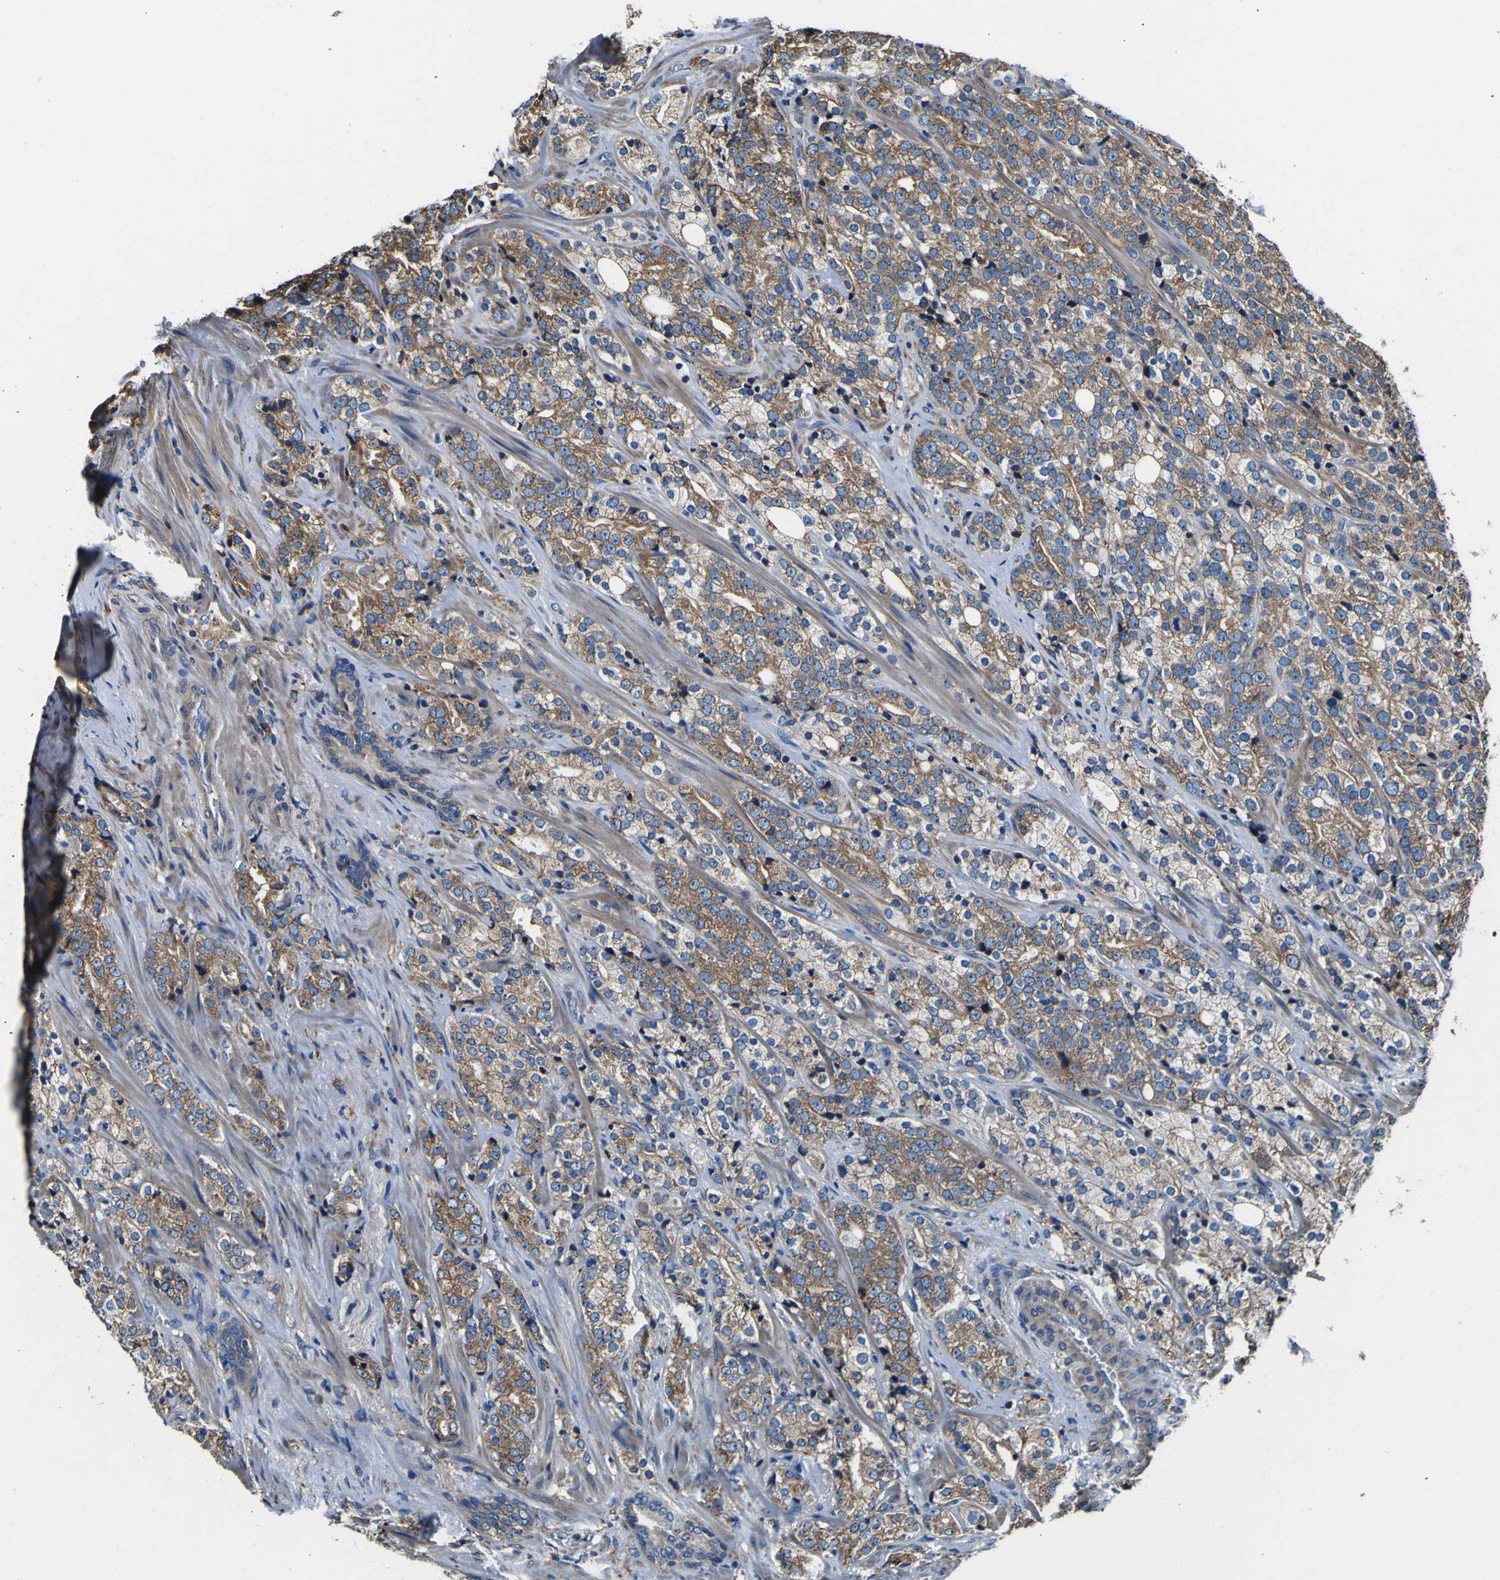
{"staining": {"intensity": "moderate", "quantity": ">75%", "location": "cytoplasmic/membranous"}, "tissue": "prostate cancer", "cell_type": "Tumor cells", "image_type": "cancer", "snomed": [{"axis": "morphology", "description": "Adenocarcinoma, High grade"}, {"axis": "topography", "description": "Prostate"}], "caption": "Moderate cytoplasmic/membranous expression for a protein is appreciated in approximately >75% of tumor cells of prostate high-grade adenocarcinoma using IHC.", "gene": "INPP5A", "patient": {"sex": "male", "age": 71}}